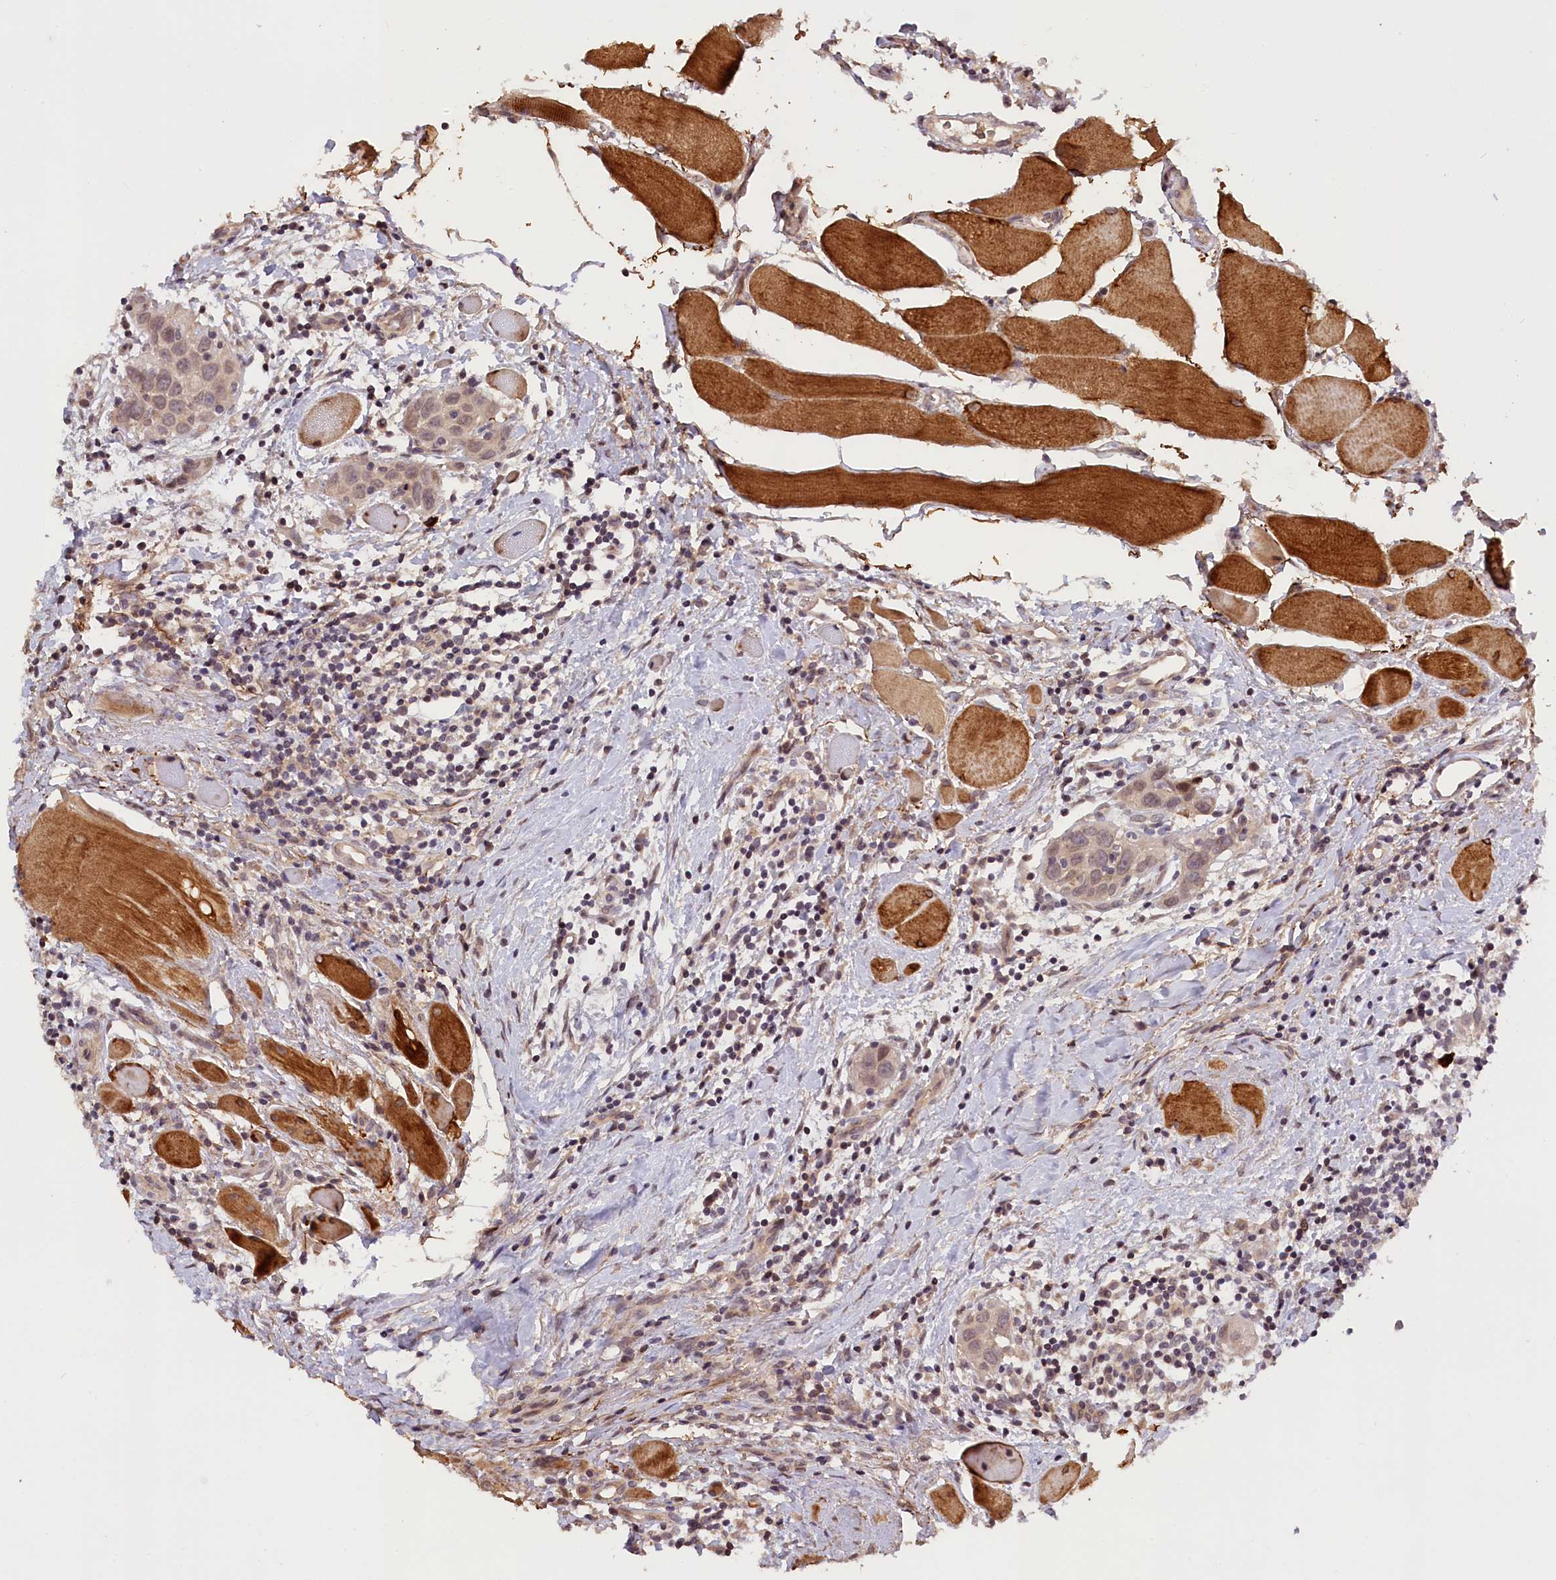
{"staining": {"intensity": "weak", "quantity": ">75%", "location": "nuclear"}, "tissue": "head and neck cancer", "cell_type": "Tumor cells", "image_type": "cancer", "snomed": [{"axis": "morphology", "description": "Squamous cell carcinoma, NOS"}, {"axis": "topography", "description": "Oral tissue"}, {"axis": "topography", "description": "Head-Neck"}], "caption": "Immunohistochemistry image of neoplastic tissue: human head and neck cancer stained using IHC displays low levels of weak protein expression localized specifically in the nuclear of tumor cells, appearing as a nuclear brown color.", "gene": "ZNF480", "patient": {"sex": "female", "age": 50}}